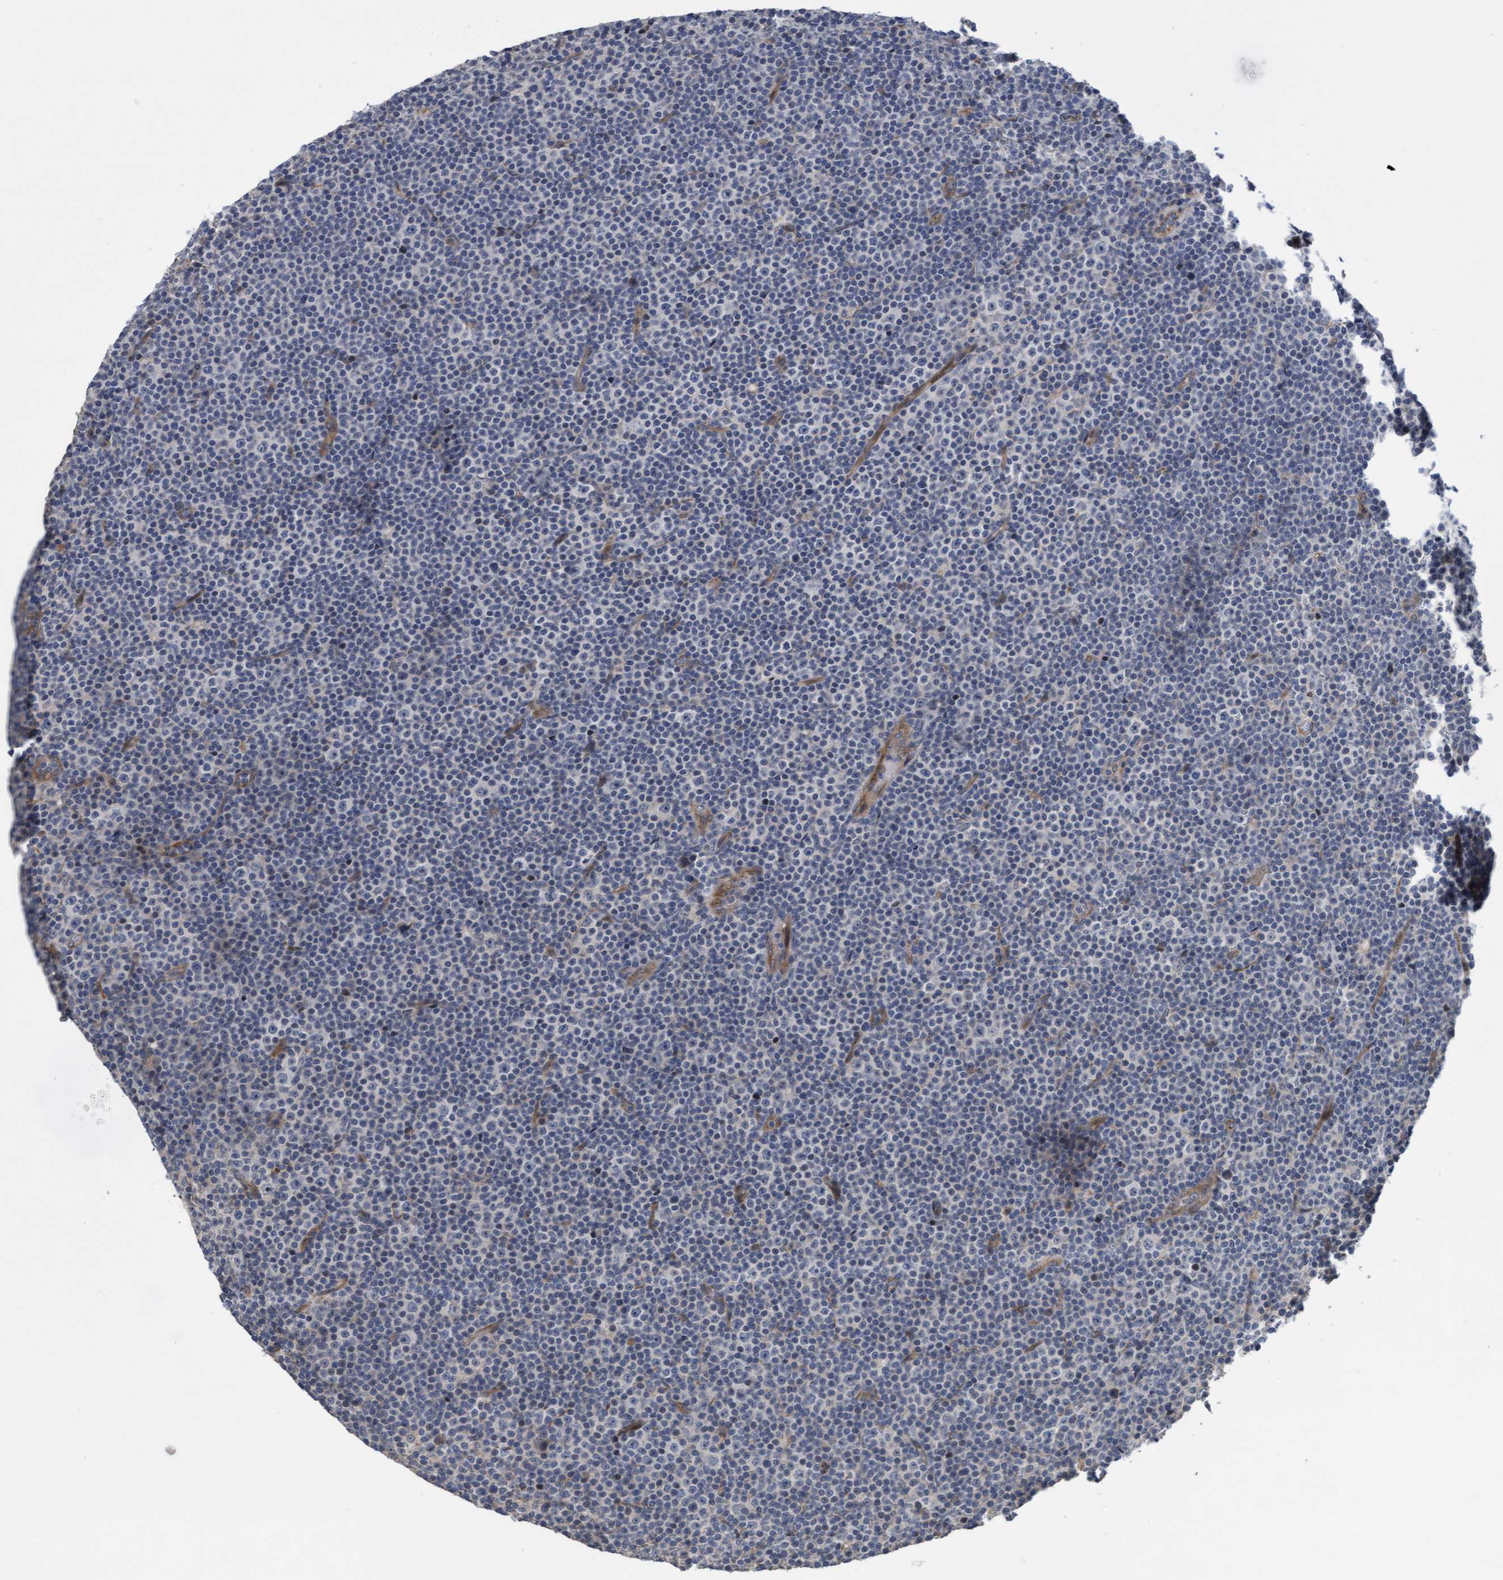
{"staining": {"intensity": "negative", "quantity": "none", "location": "none"}, "tissue": "lymphoma", "cell_type": "Tumor cells", "image_type": "cancer", "snomed": [{"axis": "morphology", "description": "Malignant lymphoma, non-Hodgkin's type, Low grade"}, {"axis": "topography", "description": "Lymph node"}], "caption": "DAB (3,3'-diaminobenzidine) immunohistochemical staining of human lymphoma displays no significant staining in tumor cells.", "gene": "COBL", "patient": {"sex": "female", "age": 67}}